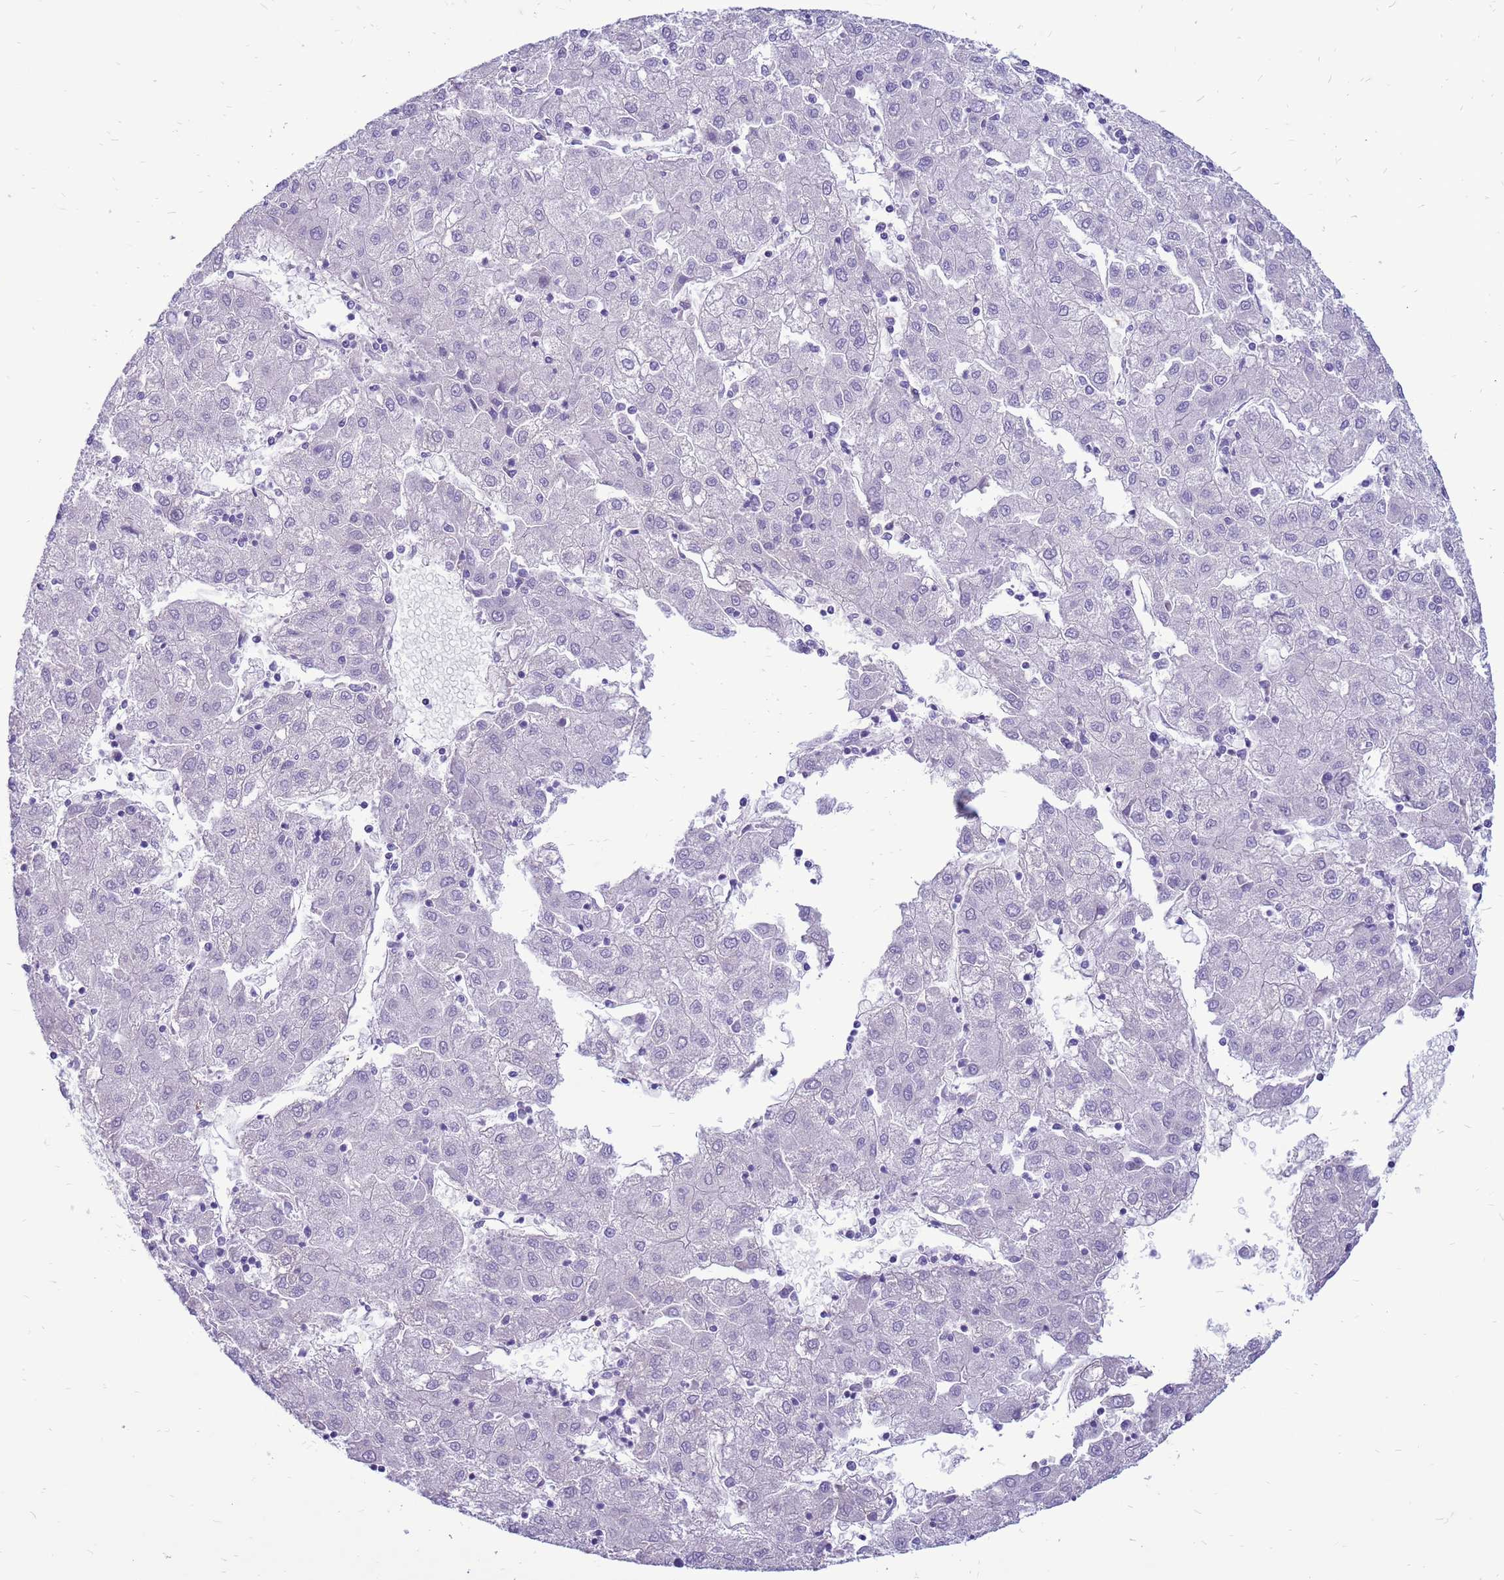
{"staining": {"intensity": "negative", "quantity": "none", "location": "none"}, "tissue": "liver cancer", "cell_type": "Tumor cells", "image_type": "cancer", "snomed": [{"axis": "morphology", "description": "Carcinoma, Hepatocellular, NOS"}, {"axis": "topography", "description": "Liver"}], "caption": "The photomicrograph reveals no staining of tumor cells in hepatocellular carcinoma (liver).", "gene": "PDE10A", "patient": {"sex": "male", "age": 72}}